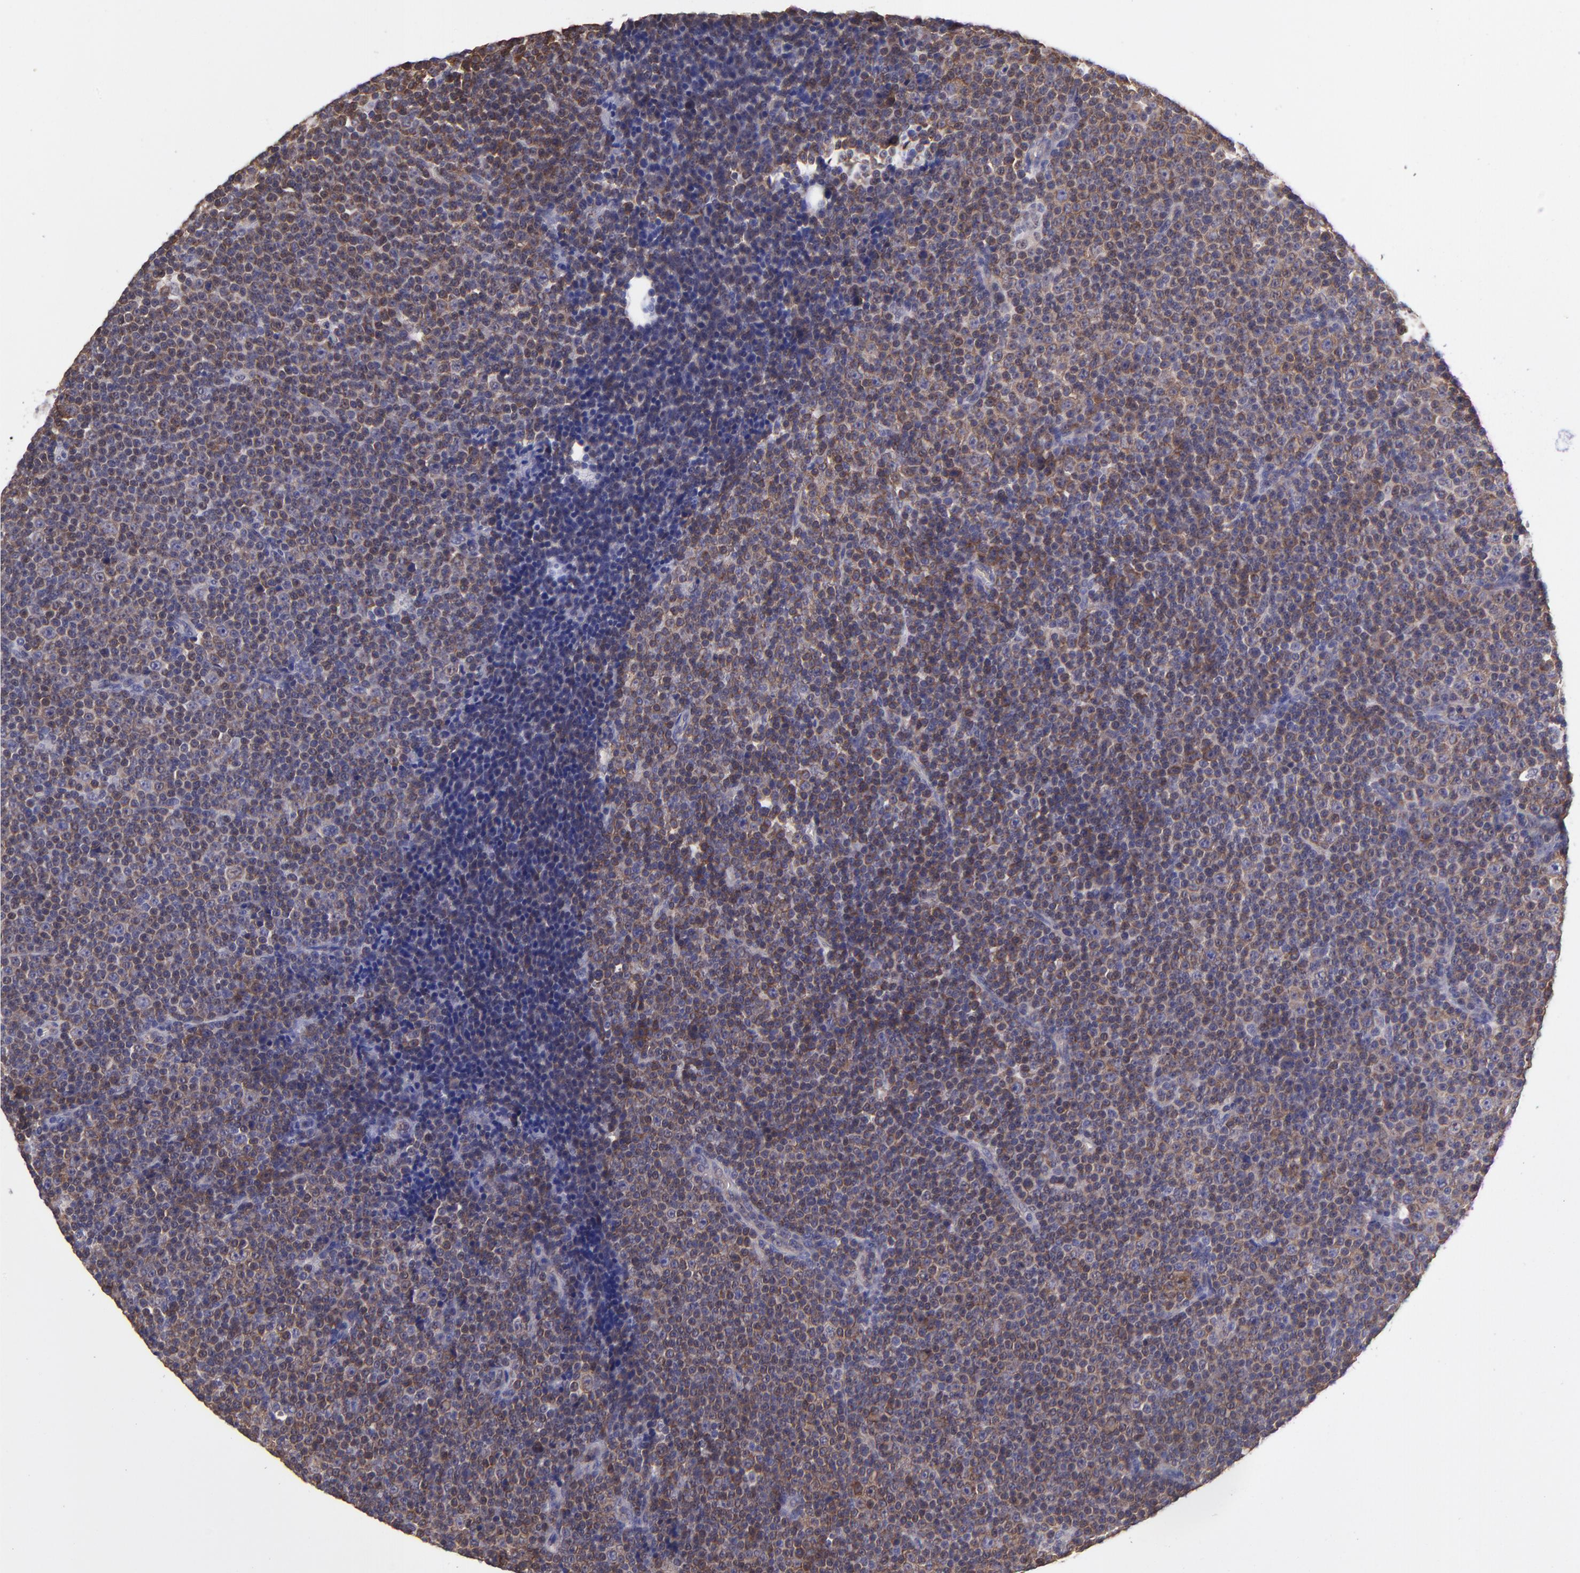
{"staining": {"intensity": "weak", "quantity": ">75%", "location": "cytoplasmic/membranous"}, "tissue": "lymphoma", "cell_type": "Tumor cells", "image_type": "cancer", "snomed": [{"axis": "morphology", "description": "Malignant lymphoma, non-Hodgkin's type, Low grade"}, {"axis": "topography", "description": "Lymph node"}], "caption": "Brown immunohistochemical staining in low-grade malignant lymphoma, non-Hodgkin's type shows weak cytoplasmic/membranous expression in approximately >75% of tumor cells. Immunohistochemistry (ihc) stains the protein in brown and the nuclei are stained blue.", "gene": "NSF", "patient": {"sex": "female", "age": 67}}